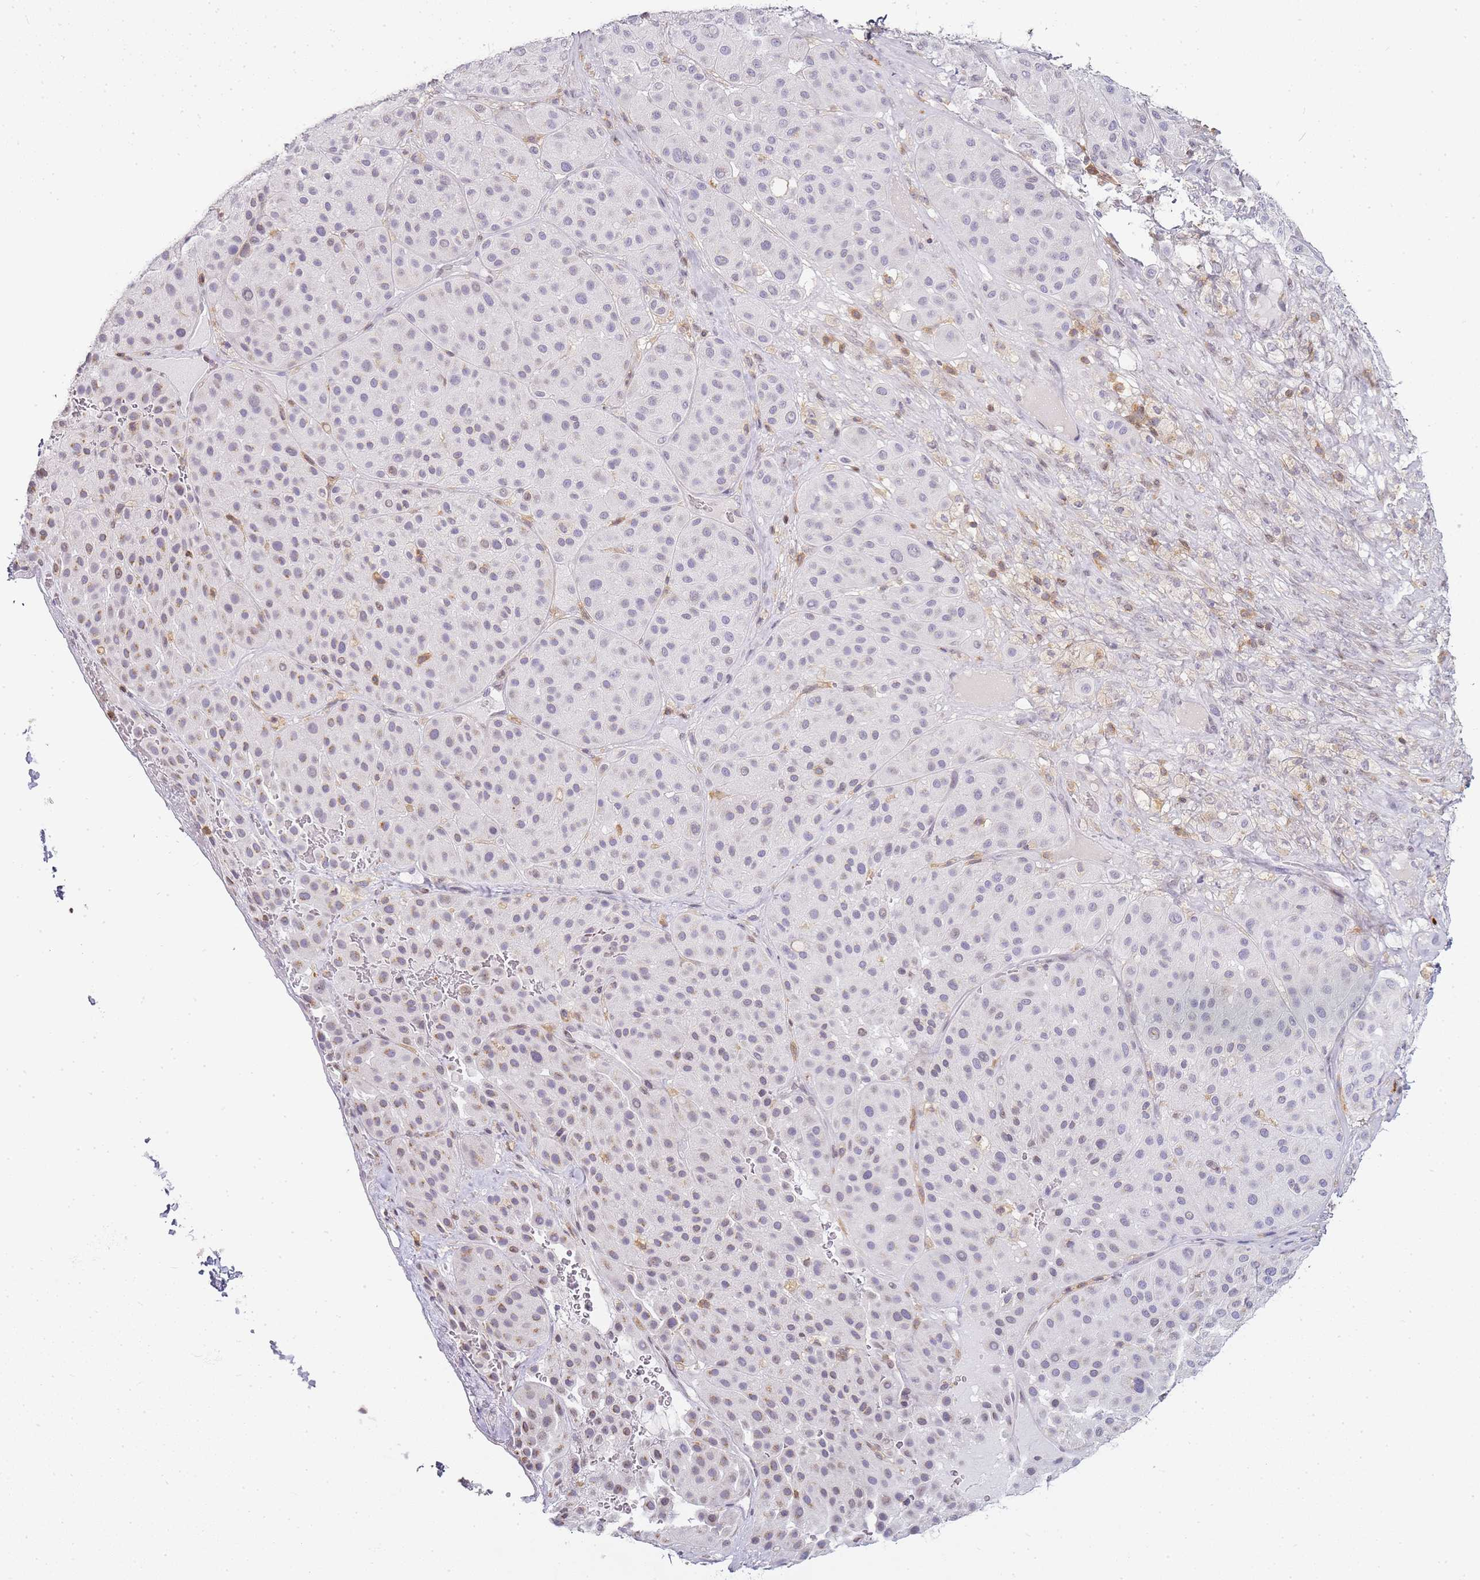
{"staining": {"intensity": "negative", "quantity": "none", "location": "none"}, "tissue": "melanoma", "cell_type": "Tumor cells", "image_type": "cancer", "snomed": [{"axis": "morphology", "description": "Malignant melanoma, Metastatic site"}, {"axis": "topography", "description": "Smooth muscle"}], "caption": "Melanoma stained for a protein using IHC shows no positivity tumor cells.", "gene": "JAKMIP1", "patient": {"sex": "male", "age": 41}}